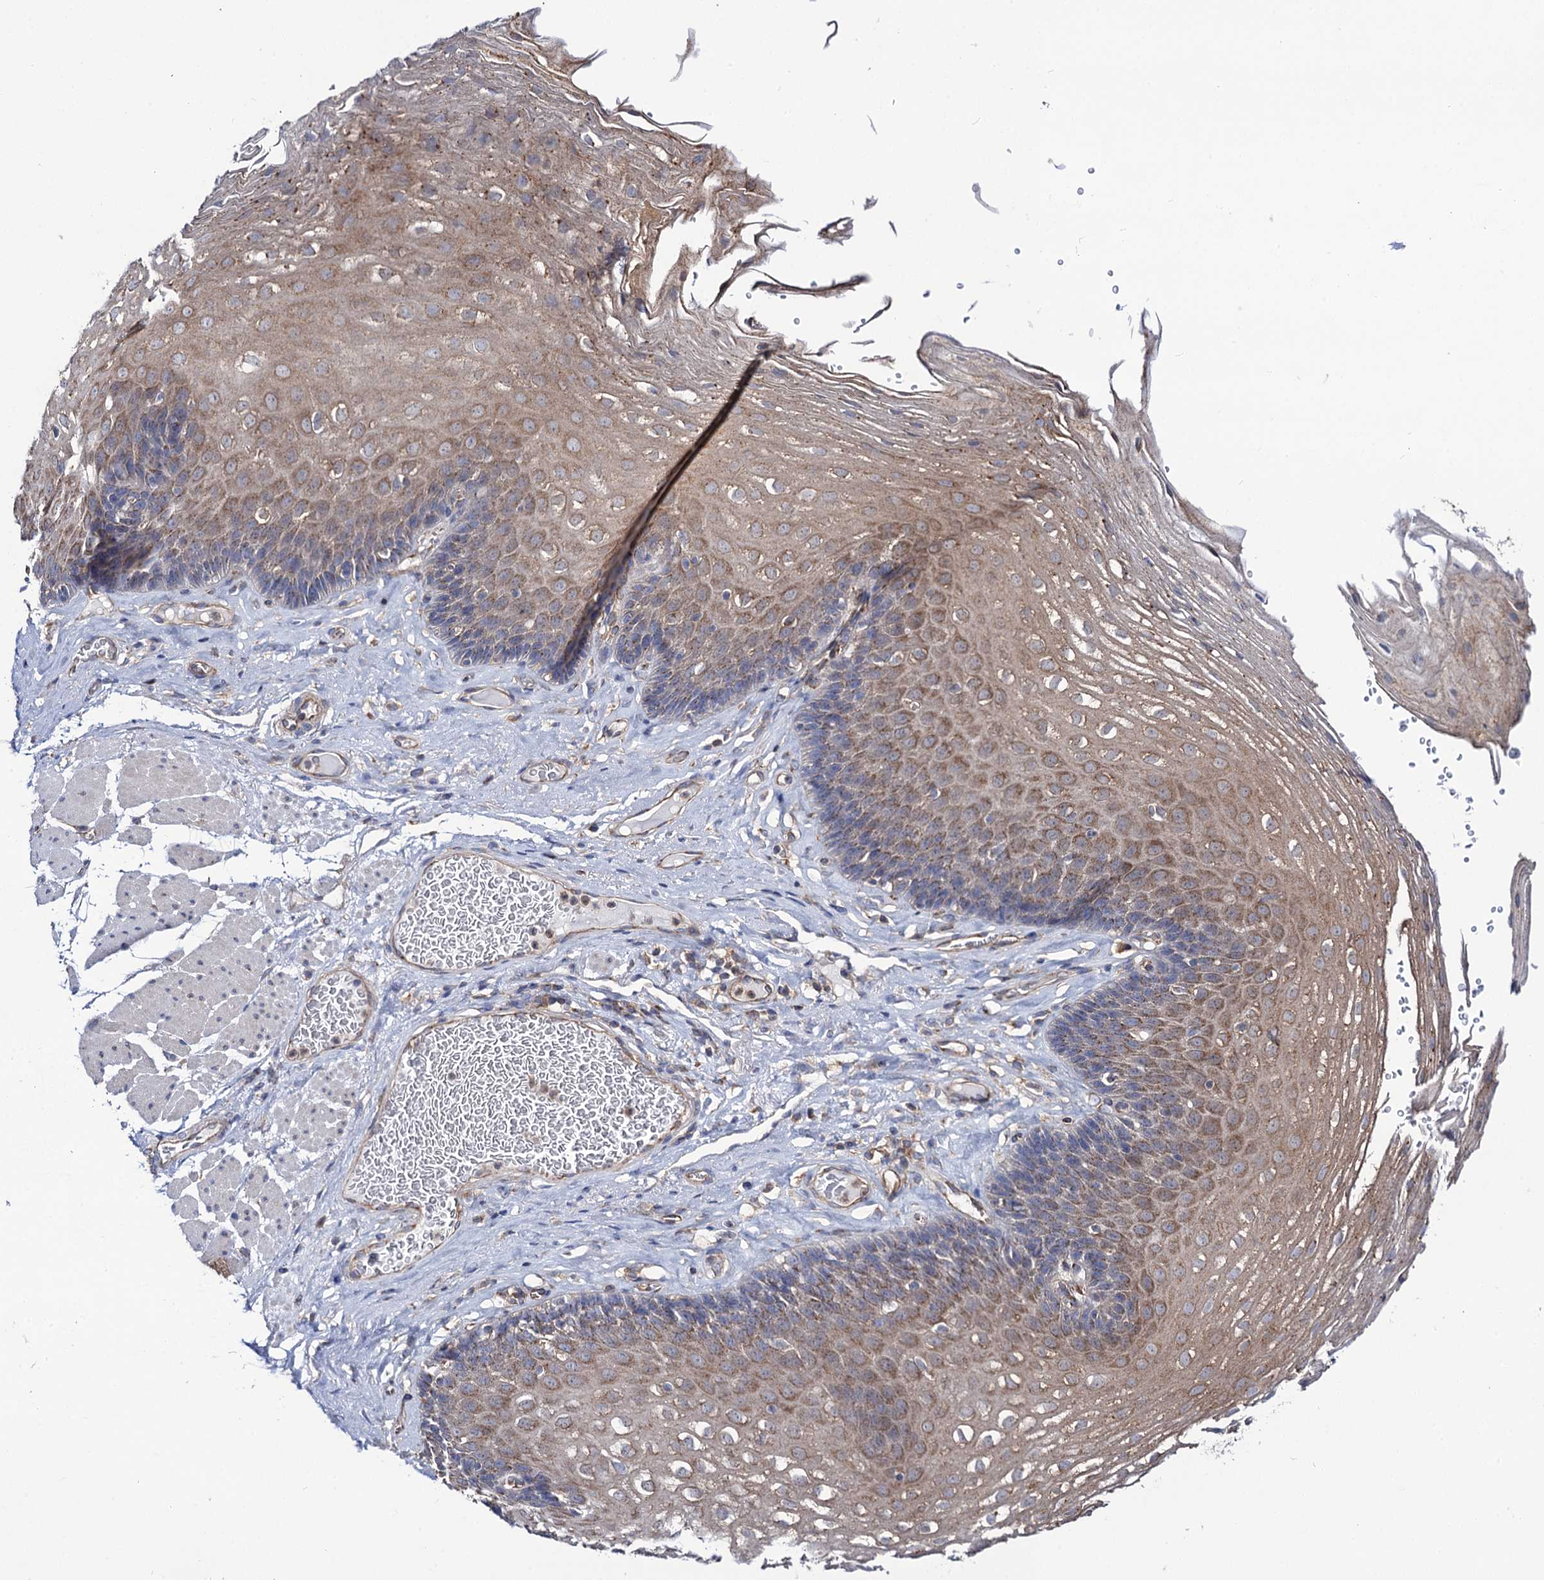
{"staining": {"intensity": "moderate", "quantity": "<25%", "location": "cytoplasmic/membranous"}, "tissue": "esophagus", "cell_type": "Squamous epithelial cells", "image_type": "normal", "snomed": [{"axis": "morphology", "description": "Normal tissue, NOS"}, {"axis": "topography", "description": "Esophagus"}], "caption": "Immunohistochemistry (IHC) histopathology image of benign esophagus: human esophagus stained using immunohistochemistry demonstrates low levels of moderate protein expression localized specifically in the cytoplasmic/membranous of squamous epithelial cells, appearing as a cytoplasmic/membranous brown color.", "gene": "DYDC1", "patient": {"sex": "female", "age": 66}}